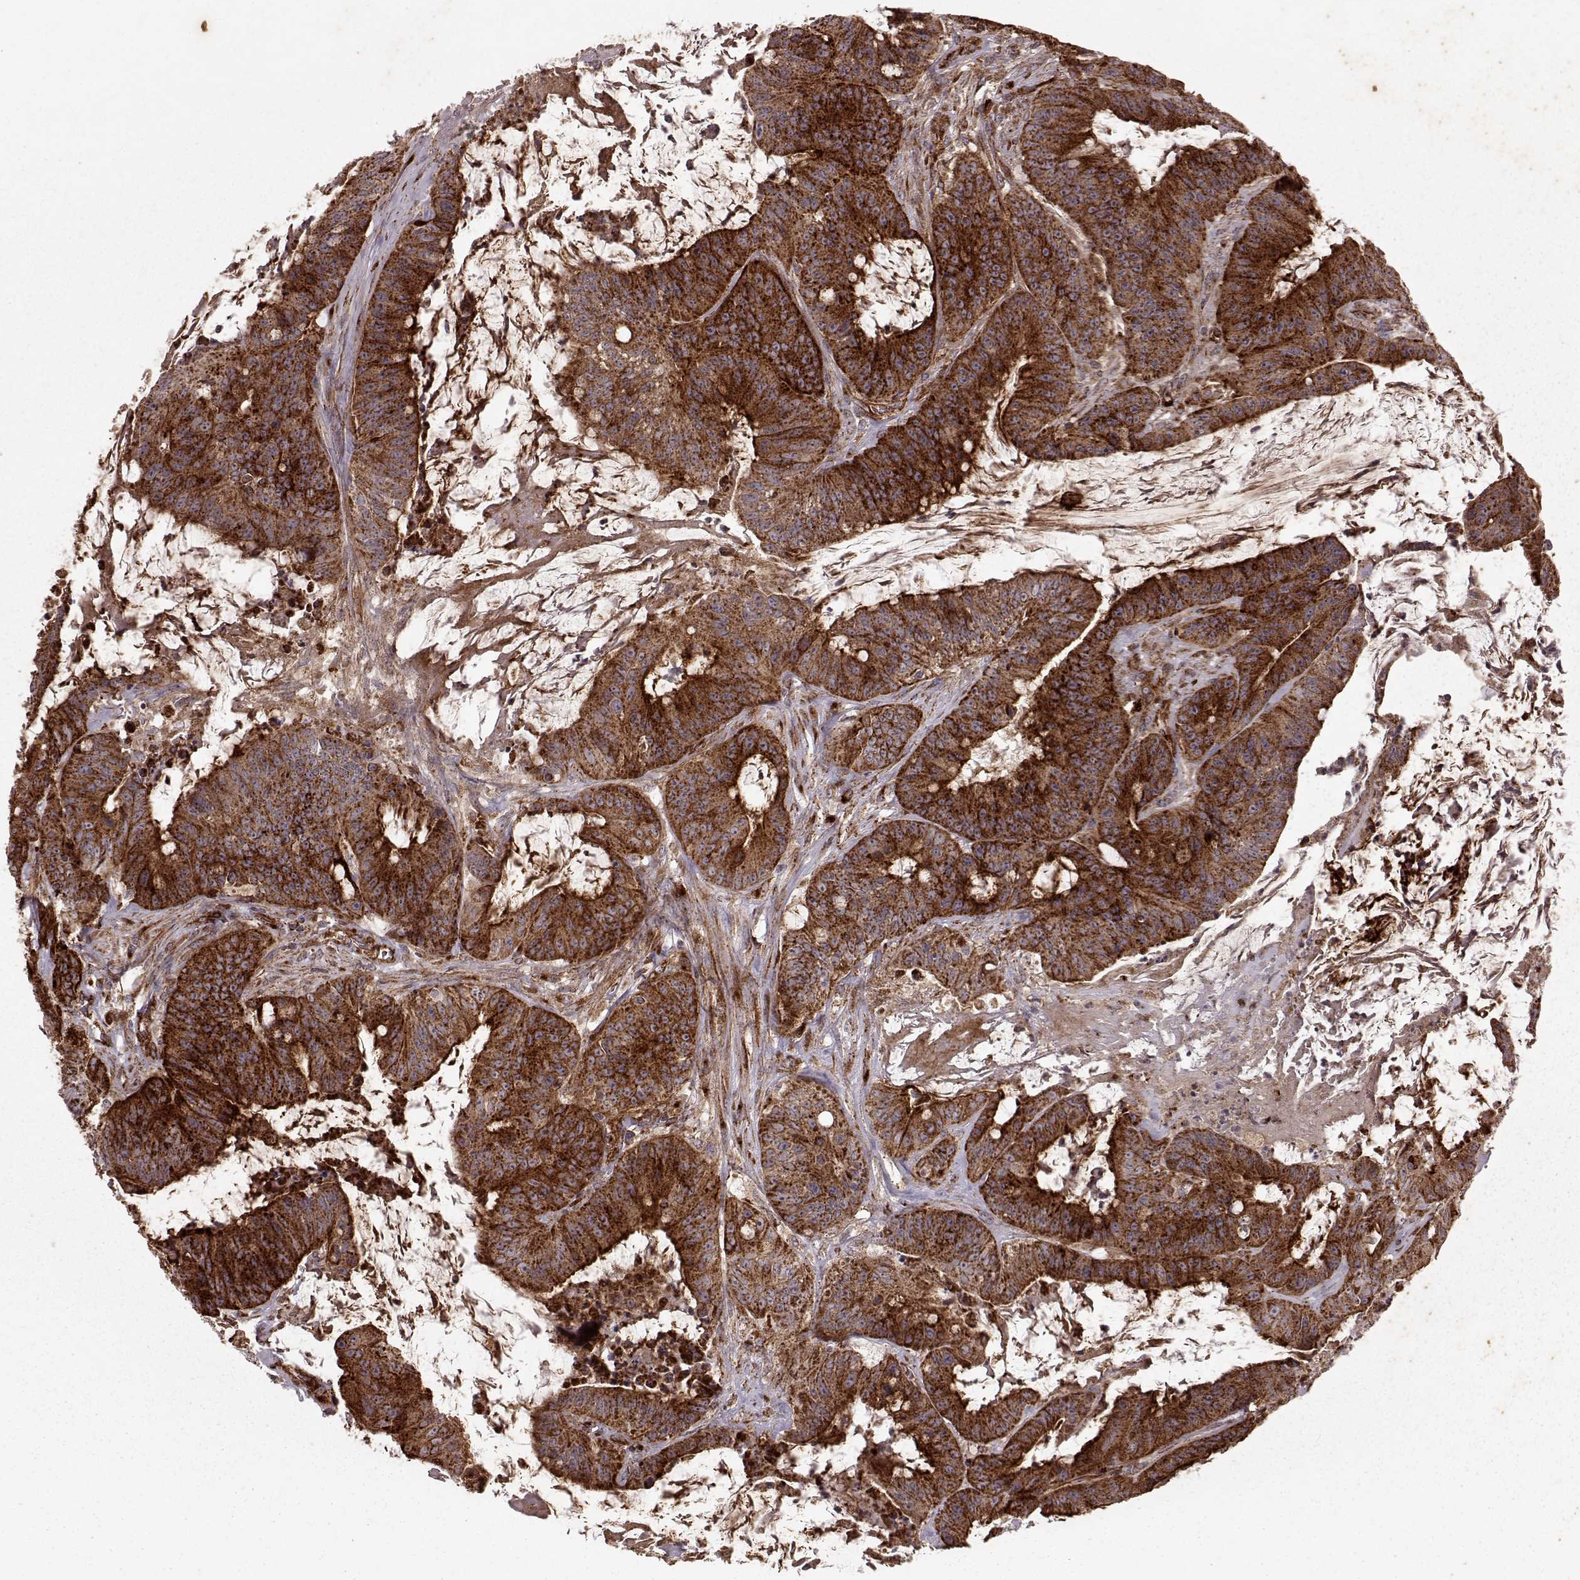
{"staining": {"intensity": "strong", "quantity": ">75%", "location": "cytoplasmic/membranous"}, "tissue": "colorectal cancer", "cell_type": "Tumor cells", "image_type": "cancer", "snomed": [{"axis": "morphology", "description": "Adenocarcinoma, NOS"}, {"axis": "topography", "description": "Colon"}], "caption": "Protein staining shows strong cytoplasmic/membranous positivity in approximately >75% of tumor cells in adenocarcinoma (colorectal).", "gene": "FXN", "patient": {"sex": "male", "age": 33}}